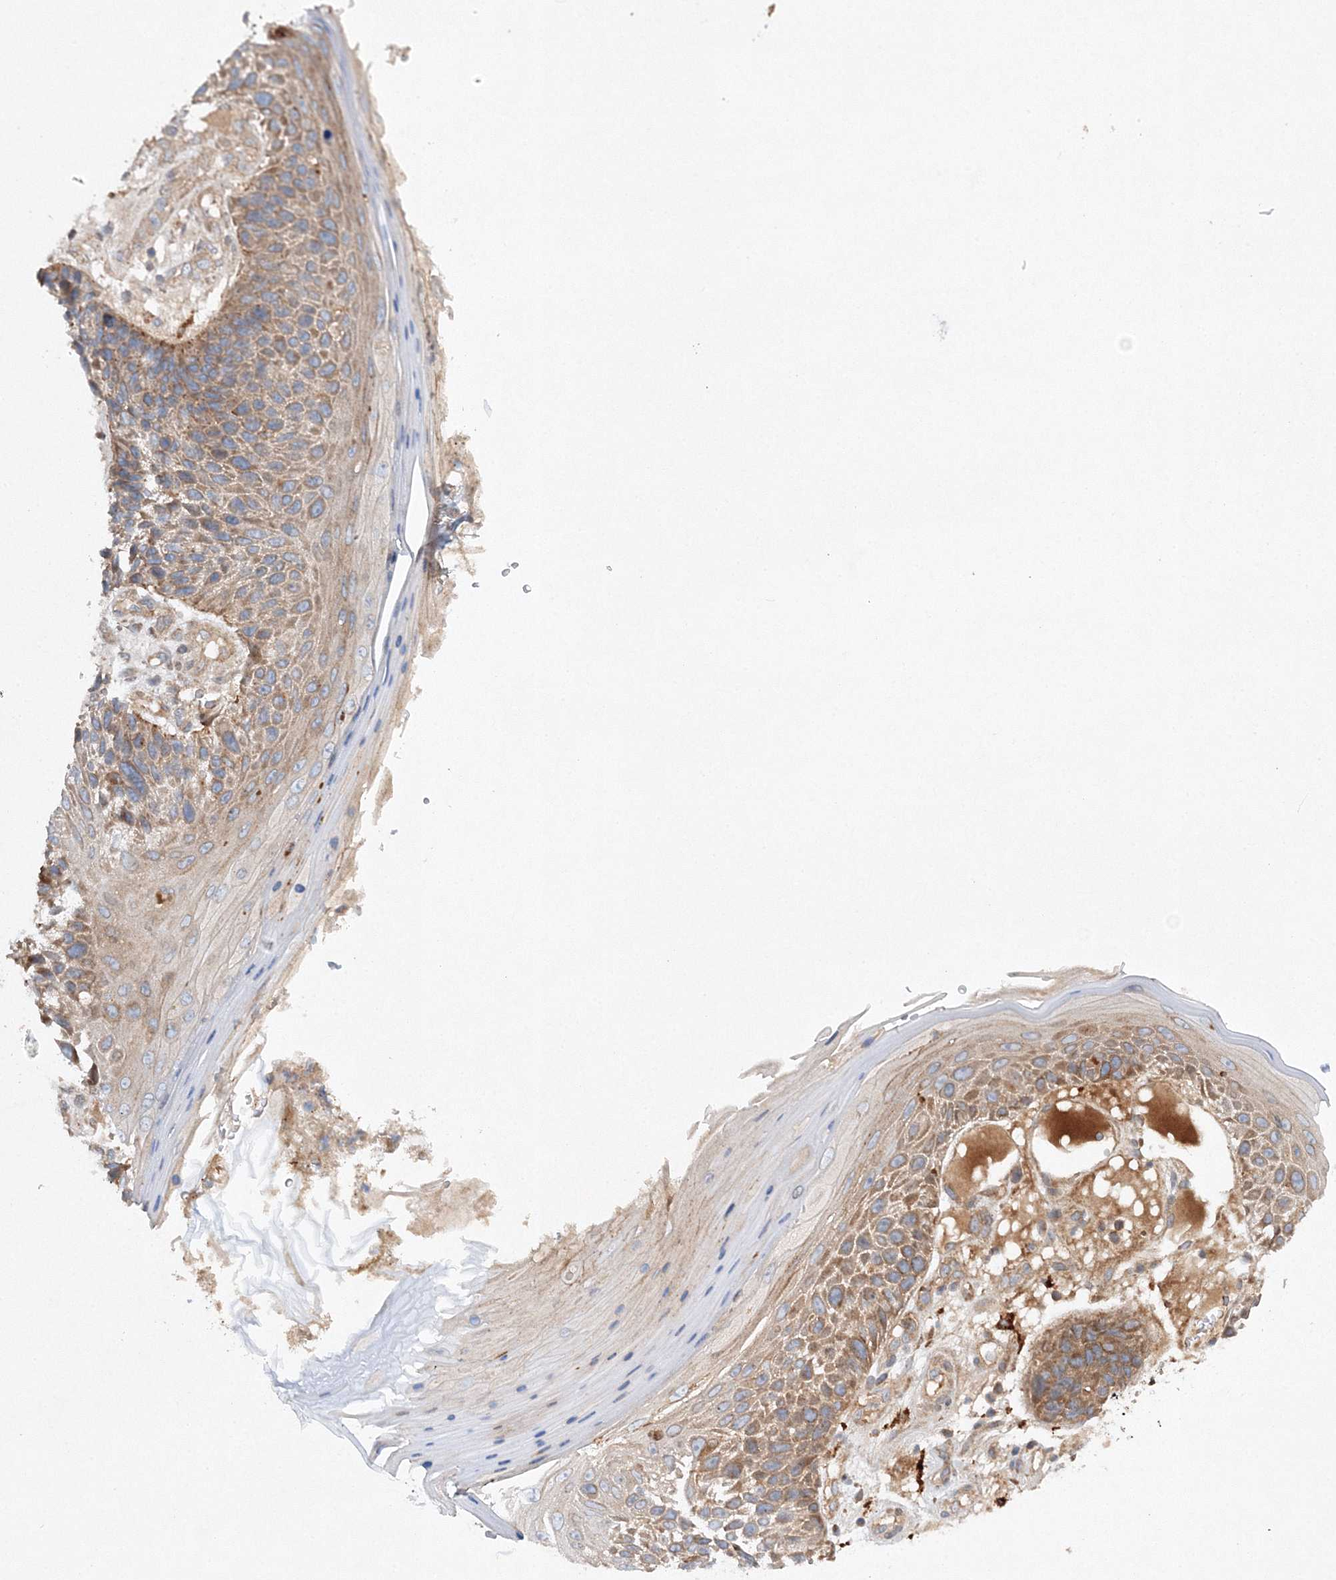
{"staining": {"intensity": "moderate", "quantity": ">75%", "location": "cytoplasmic/membranous"}, "tissue": "skin cancer", "cell_type": "Tumor cells", "image_type": "cancer", "snomed": [{"axis": "morphology", "description": "Squamous cell carcinoma, NOS"}, {"axis": "topography", "description": "Skin"}], "caption": "Immunohistochemistry (IHC) staining of skin squamous cell carcinoma, which reveals medium levels of moderate cytoplasmic/membranous positivity in approximately >75% of tumor cells indicating moderate cytoplasmic/membranous protein positivity. The staining was performed using DAB (brown) for protein detection and nuclei were counterstained in hematoxylin (blue).", "gene": "SLC36A1", "patient": {"sex": "female", "age": 88}}